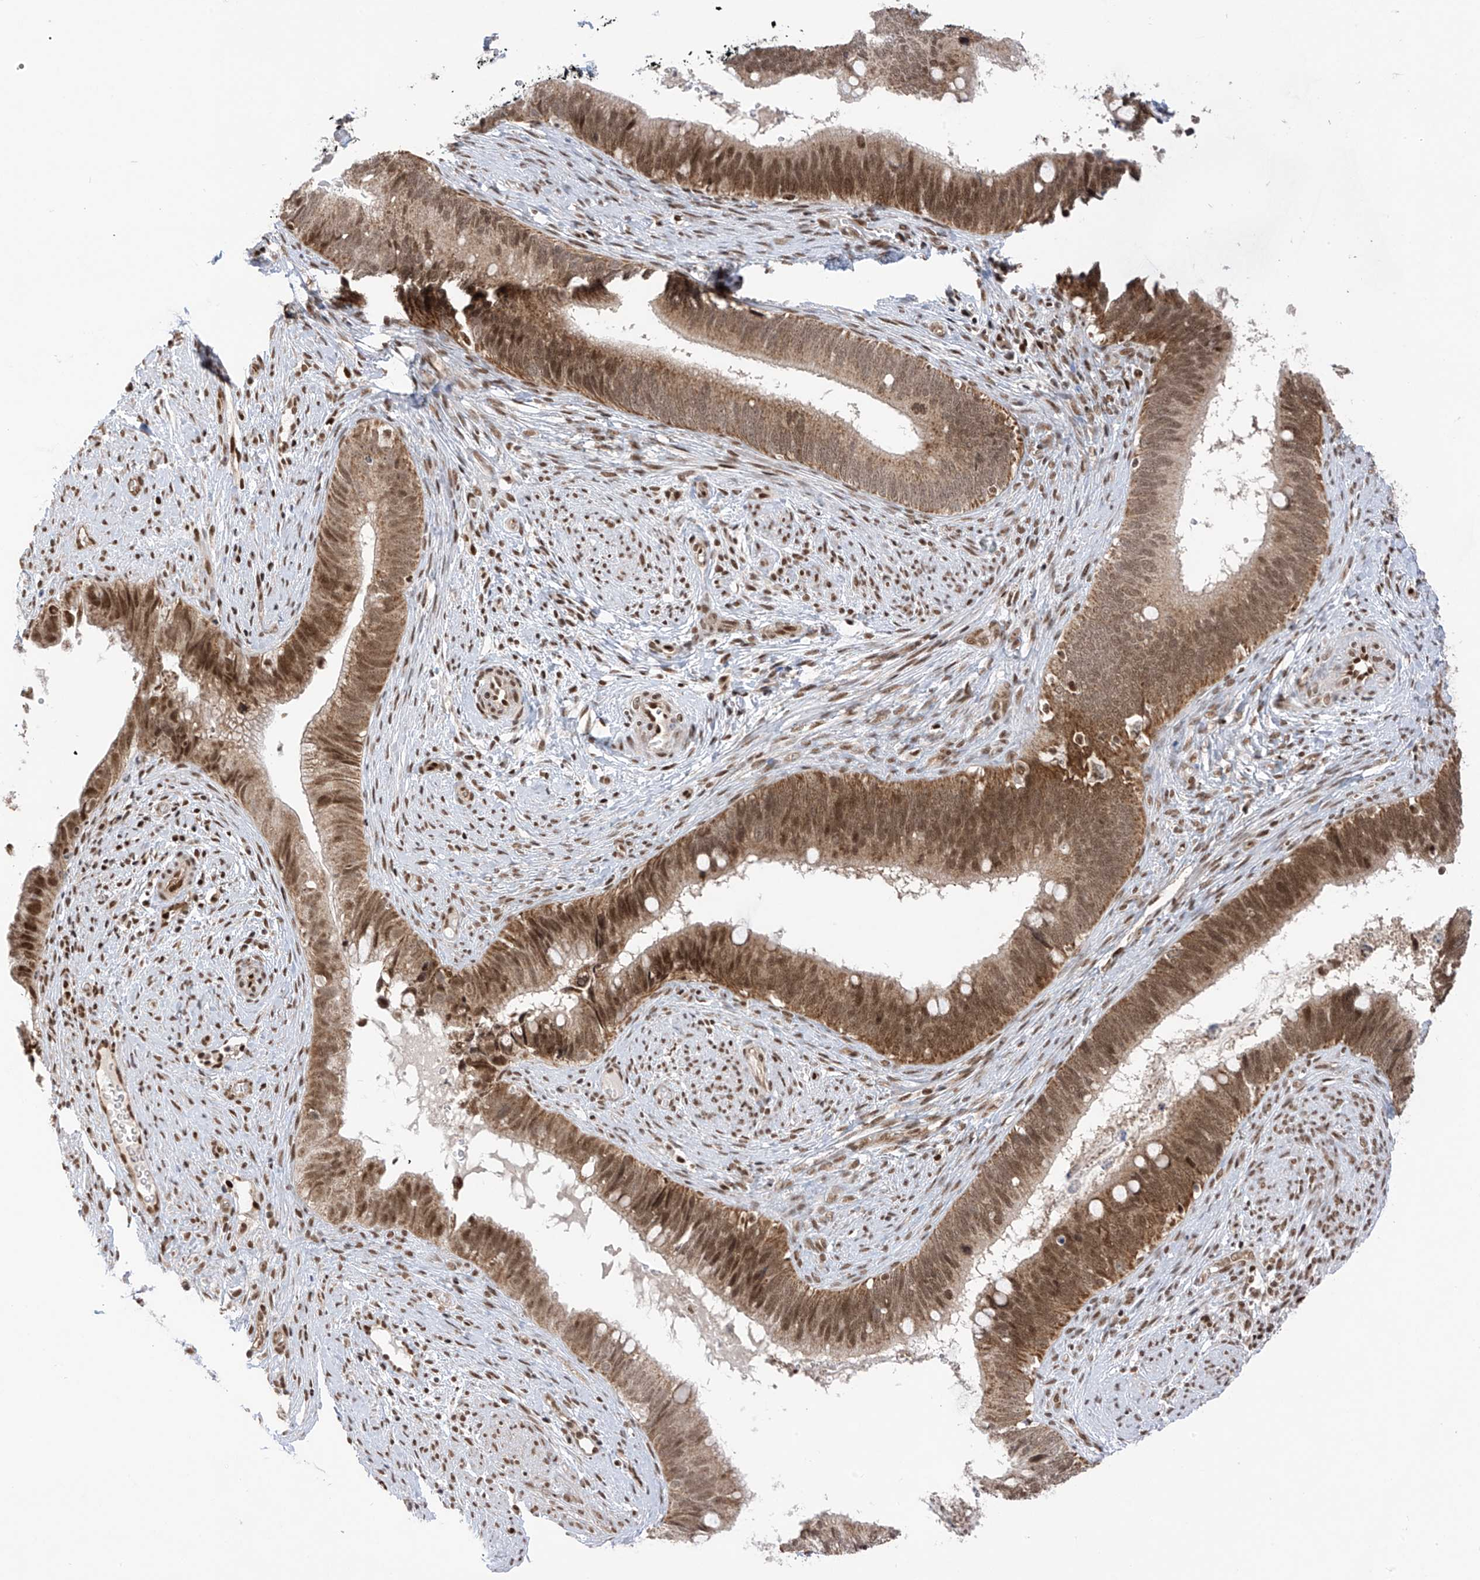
{"staining": {"intensity": "moderate", "quantity": ">75%", "location": "nuclear"}, "tissue": "cervical cancer", "cell_type": "Tumor cells", "image_type": "cancer", "snomed": [{"axis": "morphology", "description": "Adenocarcinoma, NOS"}, {"axis": "topography", "description": "Cervix"}], "caption": "A brown stain shows moderate nuclear staining of a protein in adenocarcinoma (cervical) tumor cells.", "gene": "AURKAIP1", "patient": {"sex": "female", "age": 42}}